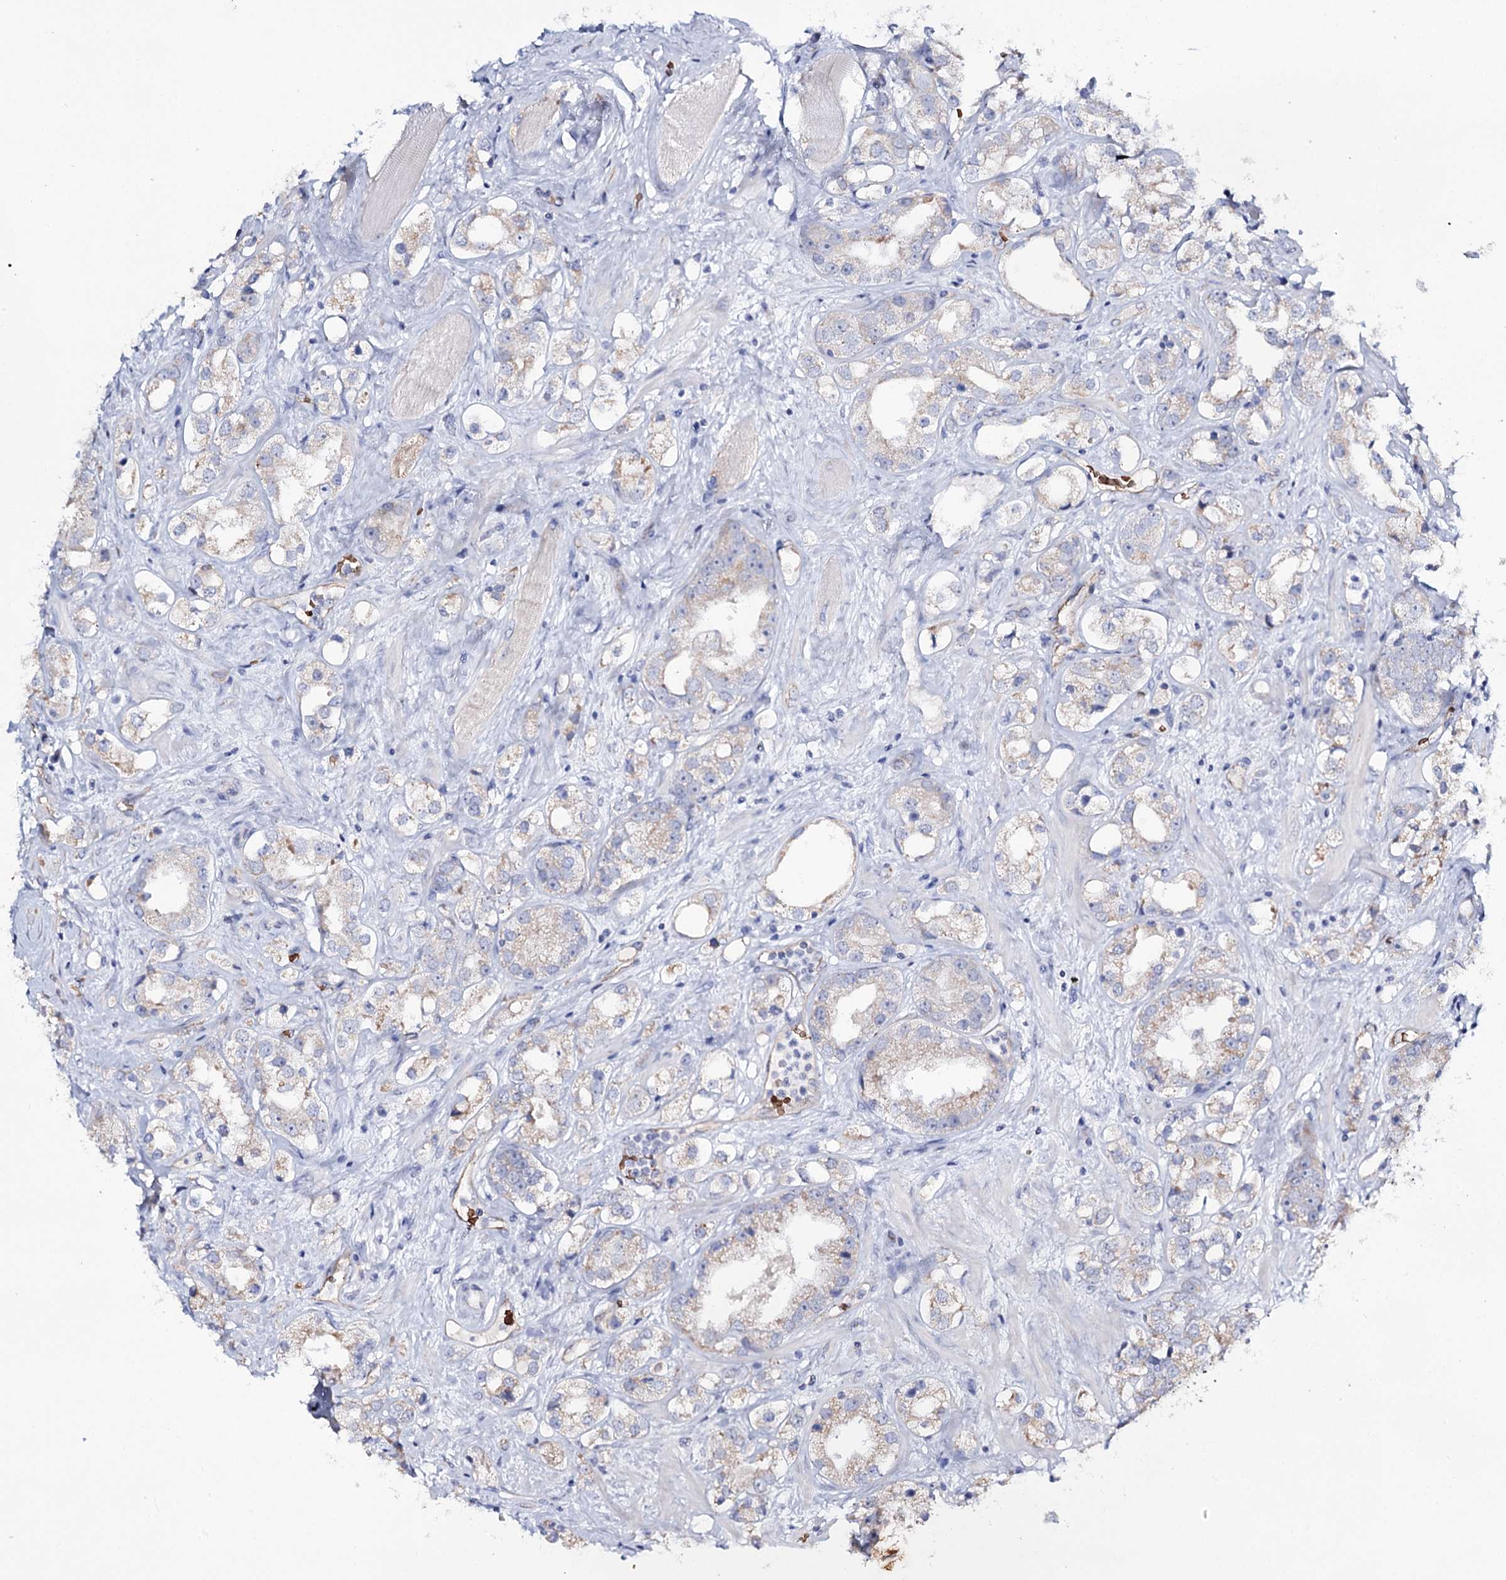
{"staining": {"intensity": "negative", "quantity": "none", "location": "none"}, "tissue": "prostate cancer", "cell_type": "Tumor cells", "image_type": "cancer", "snomed": [{"axis": "morphology", "description": "Adenocarcinoma, NOS"}, {"axis": "topography", "description": "Prostate"}], "caption": "Immunohistochemical staining of prostate cancer displays no significant expression in tumor cells.", "gene": "GBF1", "patient": {"sex": "male", "age": 79}}